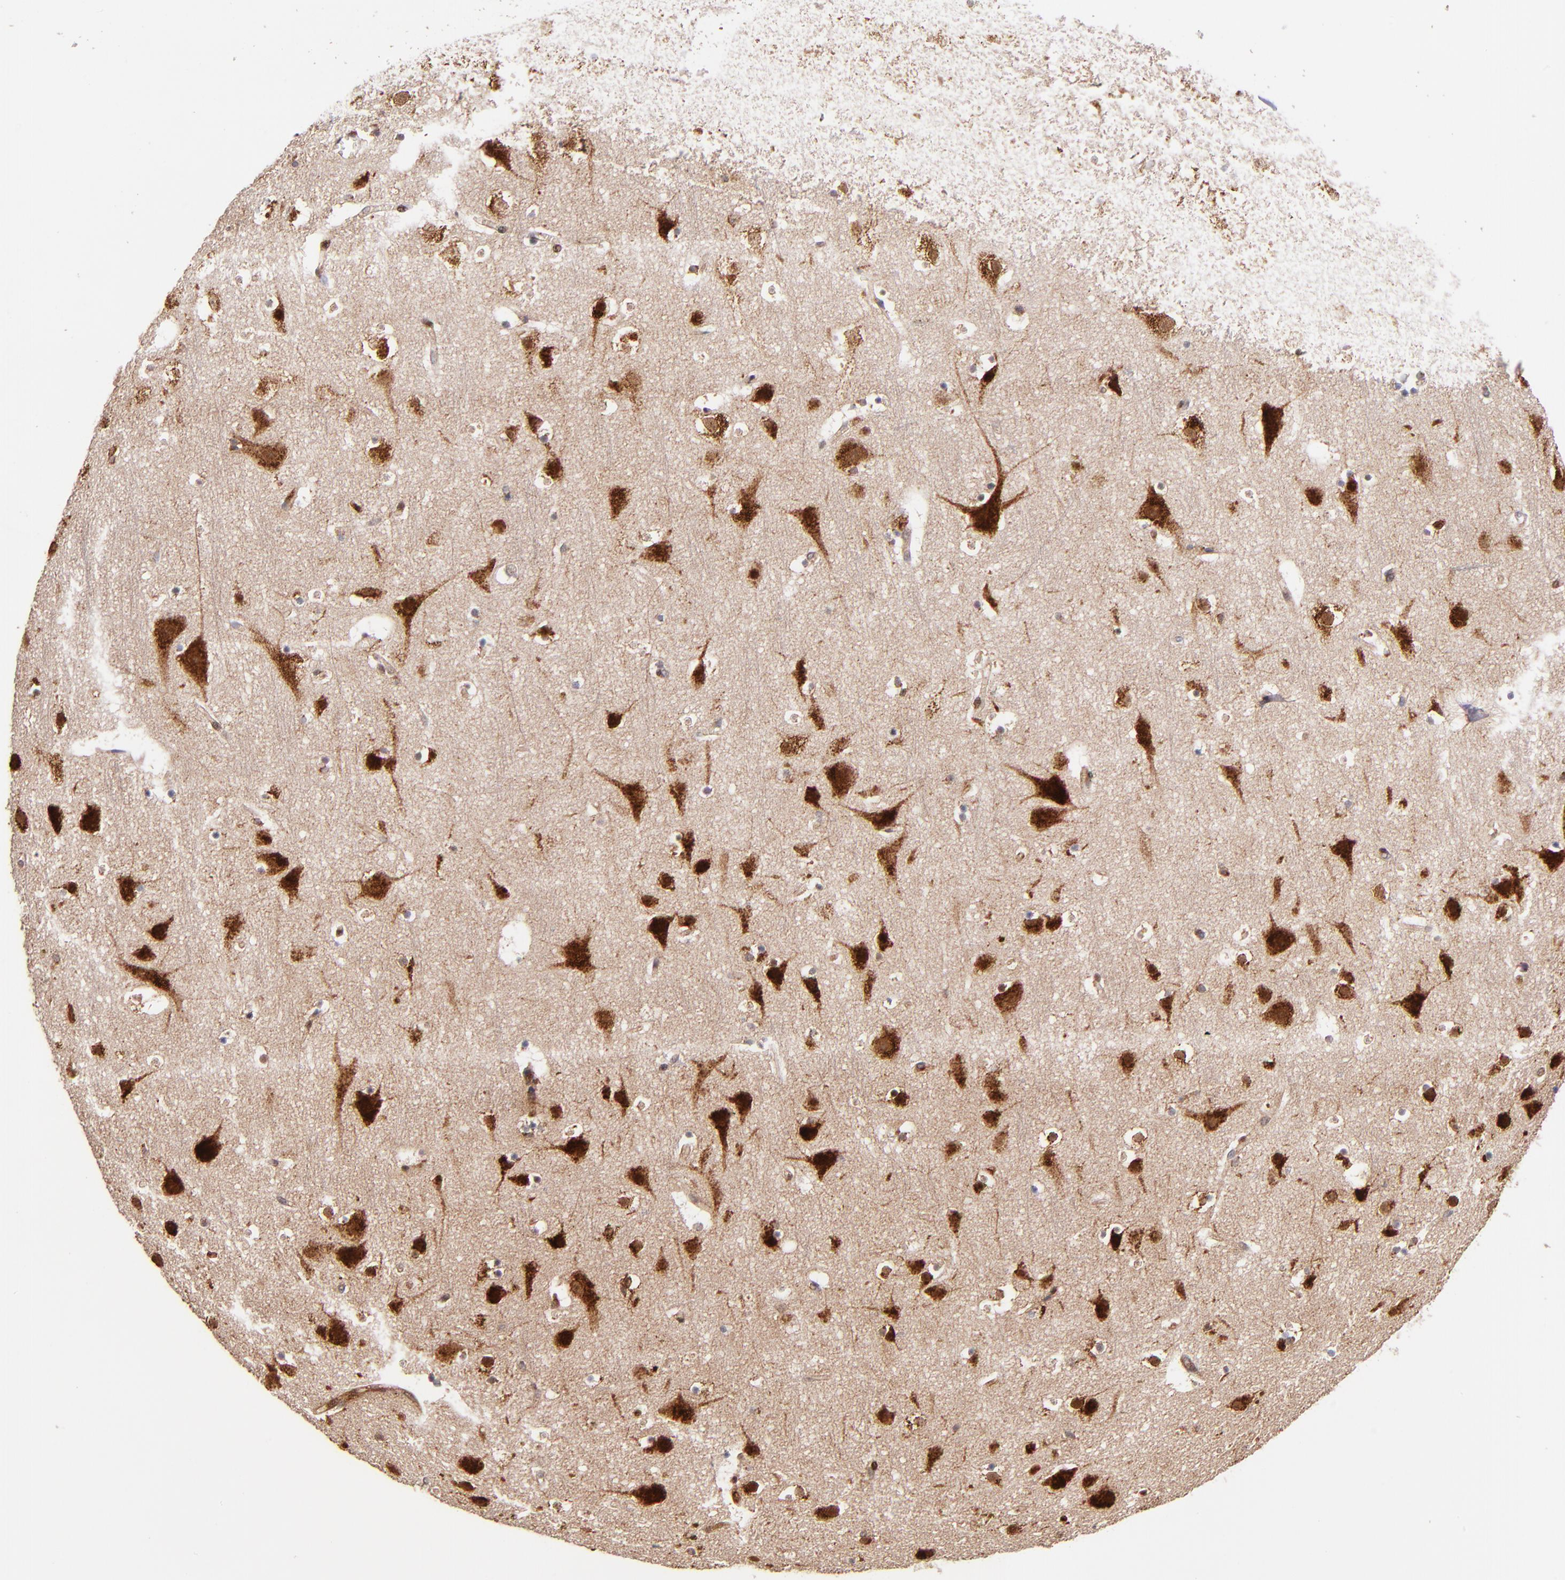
{"staining": {"intensity": "moderate", "quantity": "25%-75%", "location": "cytoplasmic/membranous"}, "tissue": "cerebral cortex", "cell_type": "Endothelial cells", "image_type": "normal", "snomed": [{"axis": "morphology", "description": "Normal tissue, NOS"}, {"axis": "topography", "description": "Cerebral cortex"}], "caption": "A photomicrograph of cerebral cortex stained for a protein displays moderate cytoplasmic/membranous brown staining in endothelial cells. The protein is shown in brown color, while the nuclei are stained blue.", "gene": "STX8", "patient": {"sex": "male", "age": 45}}